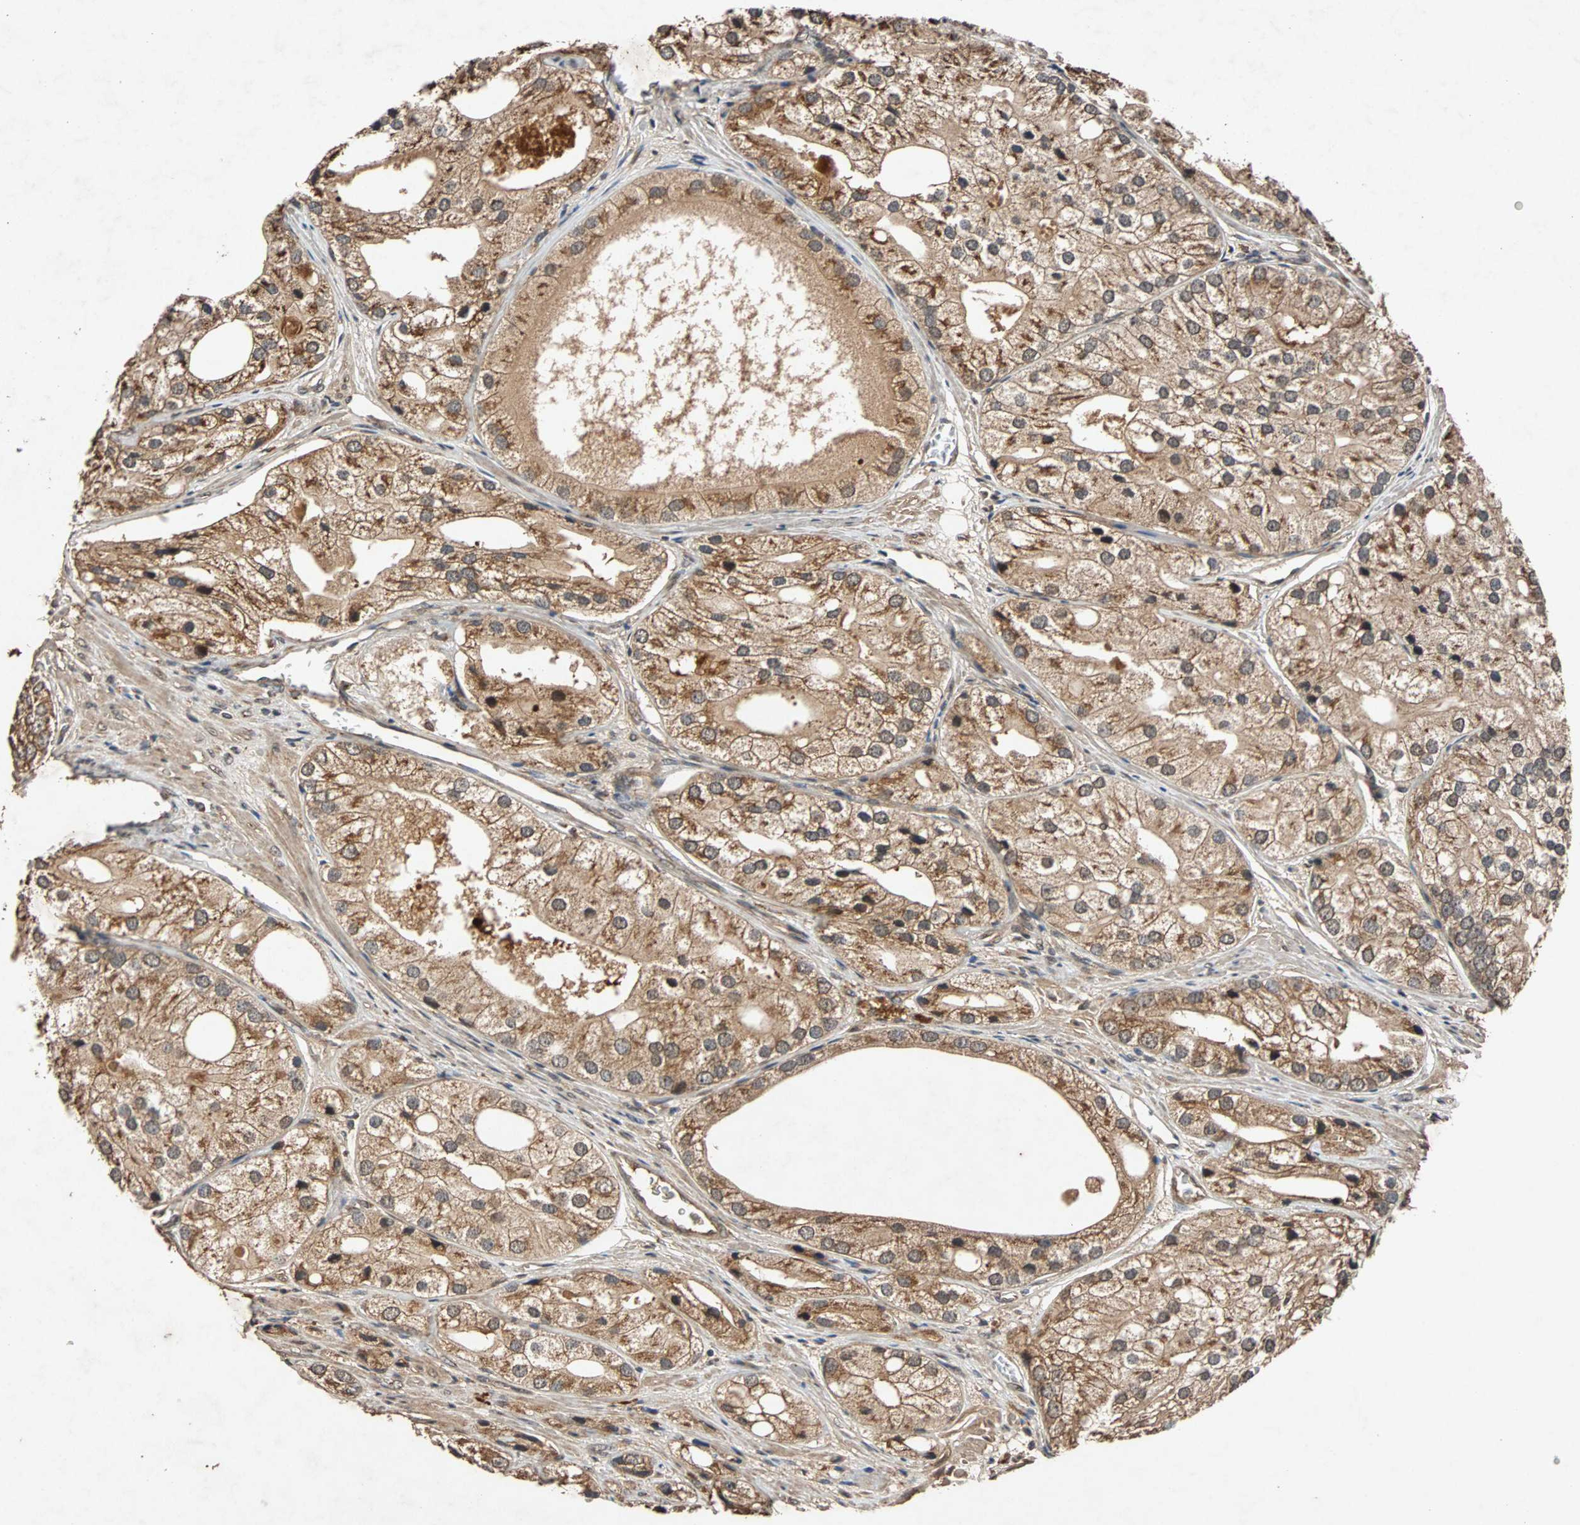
{"staining": {"intensity": "moderate", "quantity": ">75%", "location": "cytoplasmic/membranous"}, "tissue": "prostate cancer", "cell_type": "Tumor cells", "image_type": "cancer", "snomed": [{"axis": "morphology", "description": "Adenocarcinoma, Low grade"}, {"axis": "topography", "description": "Prostate"}], "caption": "Immunohistochemistry micrograph of neoplastic tissue: human low-grade adenocarcinoma (prostate) stained using immunohistochemistry shows medium levels of moderate protein expression localized specifically in the cytoplasmic/membranous of tumor cells, appearing as a cytoplasmic/membranous brown color.", "gene": "USP31", "patient": {"sex": "male", "age": 69}}